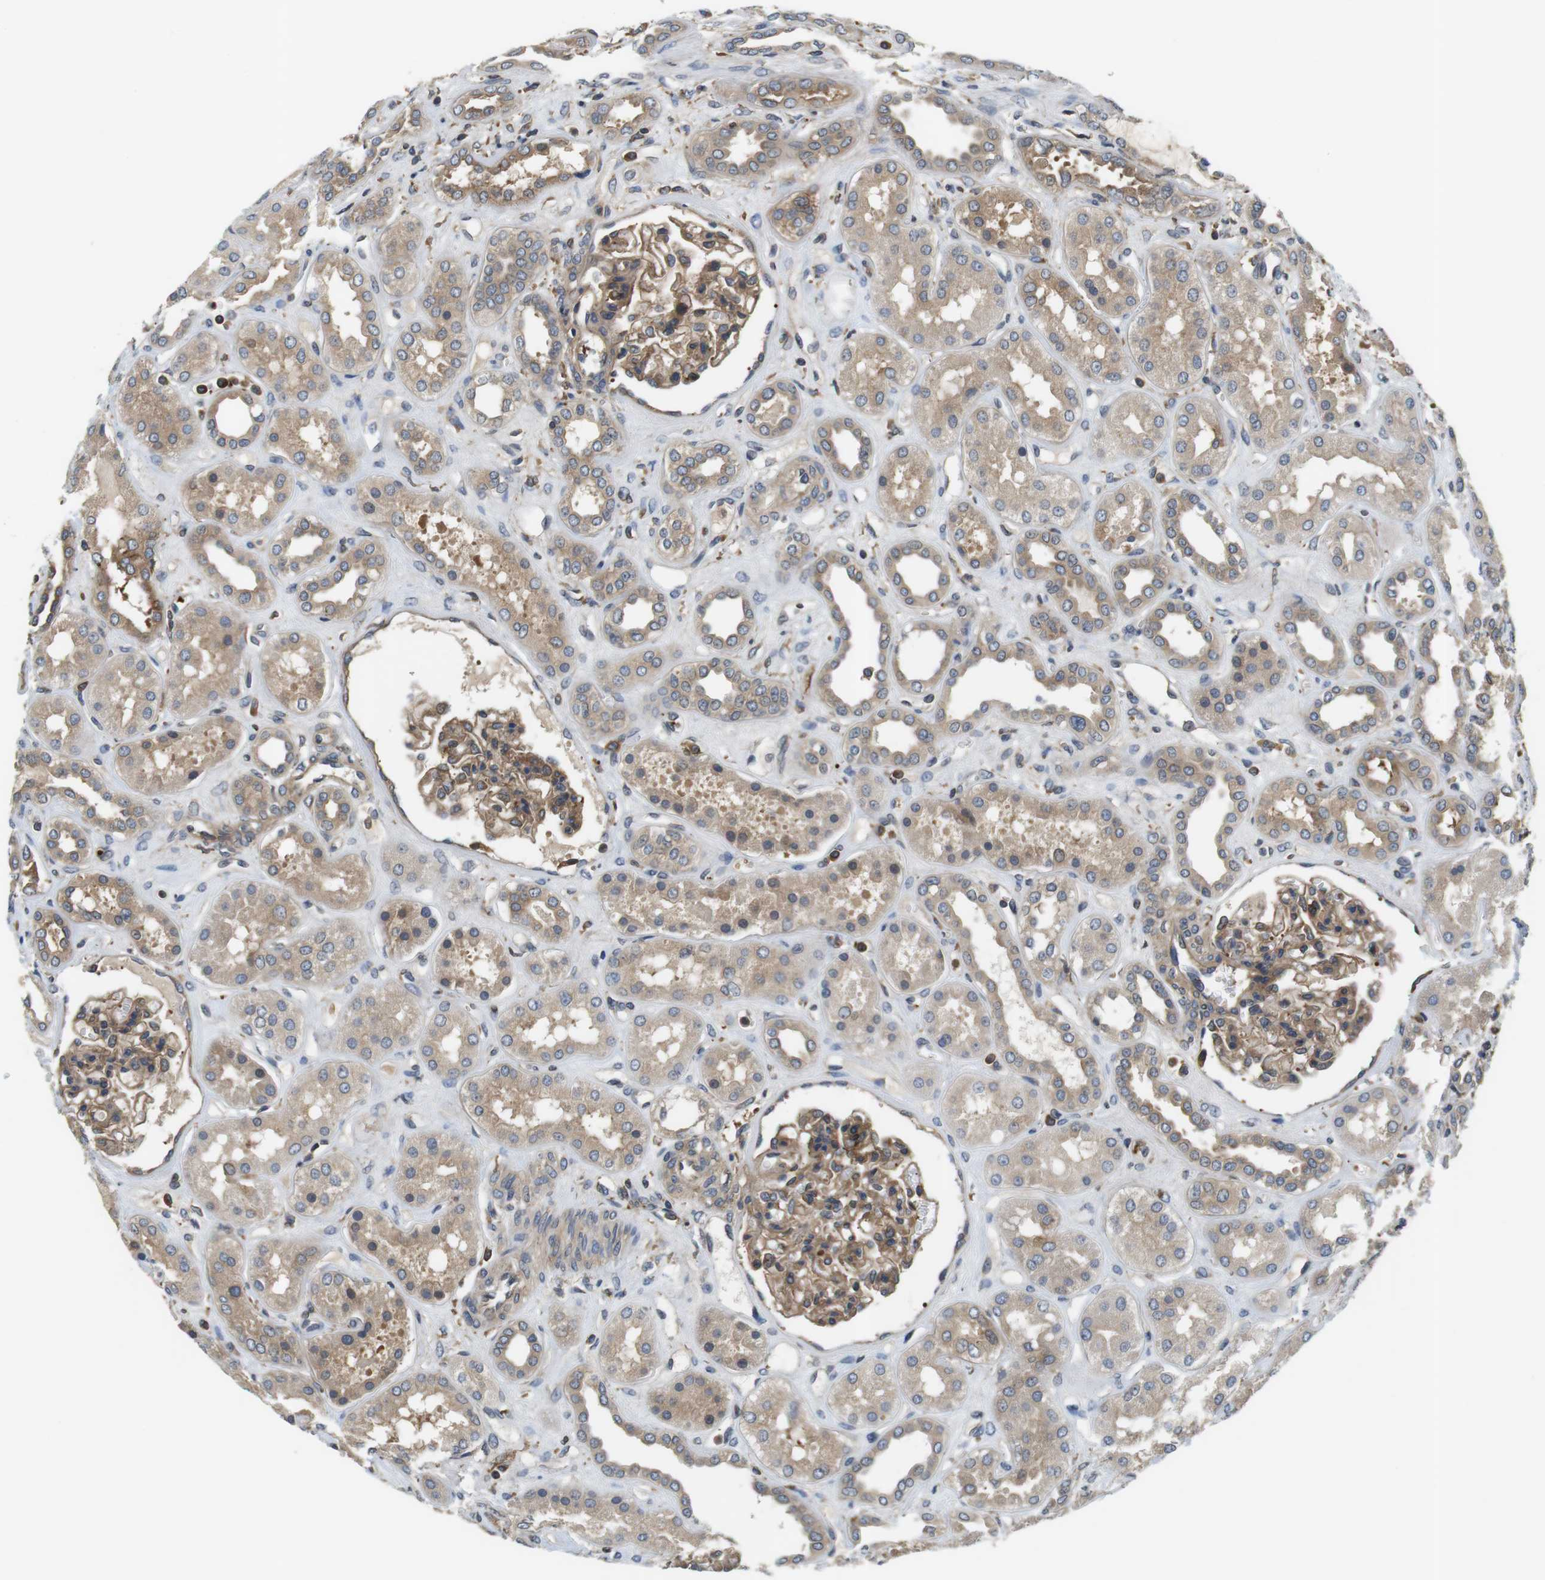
{"staining": {"intensity": "moderate", "quantity": ">75%", "location": "cytoplasmic/membranous"}, "tissue": "kidney", "cell_type": "Cells in glomeruli", "image_type": "normal", "snomed": [{"axis": "morphology", "description": "Normal tissue, NOS"}, {"axis": "topography", "description": "Kidney"}], "caption": "Unremarkable kidney was stained to show a protein in brown. There is medium levels of moderate cytoplasmic/membranous expression in about >75% of cells in glomeruli.", "gene": "HERPUD2", "patient": {"sex": "male", "age": 59}}